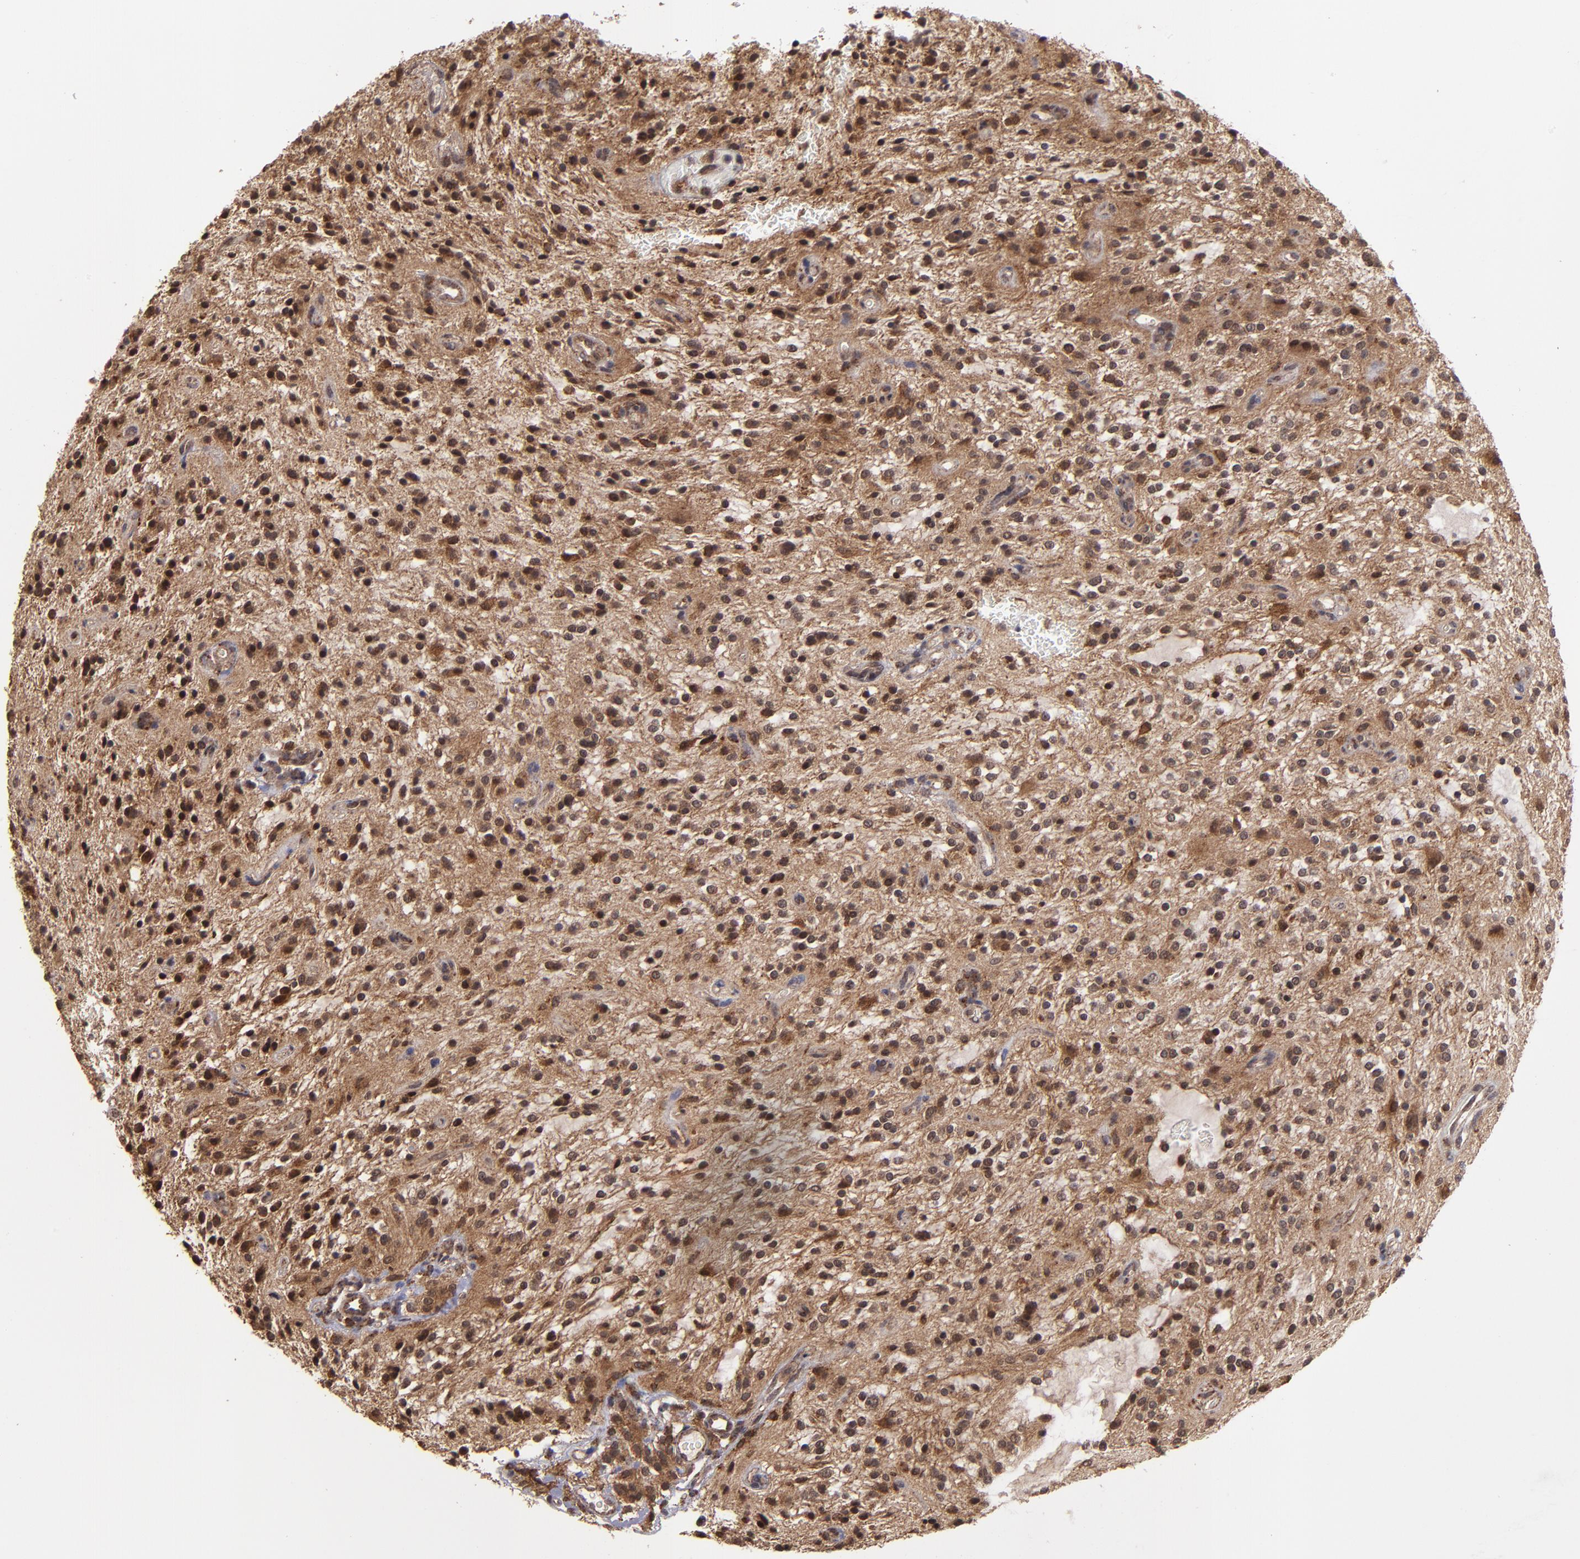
{"staining": {"intensity": "moderate", "quantity": "25%-75%", "location": "cytoplasmic/membranous,nuclear"}, "tissue": "glioma", "cell_type": "Tumor cells", "image_type": "cancer", "snomed": [{"axis": "morphology", "description": "Glioma, malignant, NOS"}, {"axis": "topography", "description": "Cerebellum"}], "caption": "Moderate cytoplasmic/membranous and nuclear protein positivity is seen in about 25%-75% of tumor cells in glioma. The staining was performed using DAB, with brown indicating positive protein expression. Nuclei are stained blue with hematoxylin.", "gene": "SIPA1L1", "patient": {"sex": "female", "age": 10}}